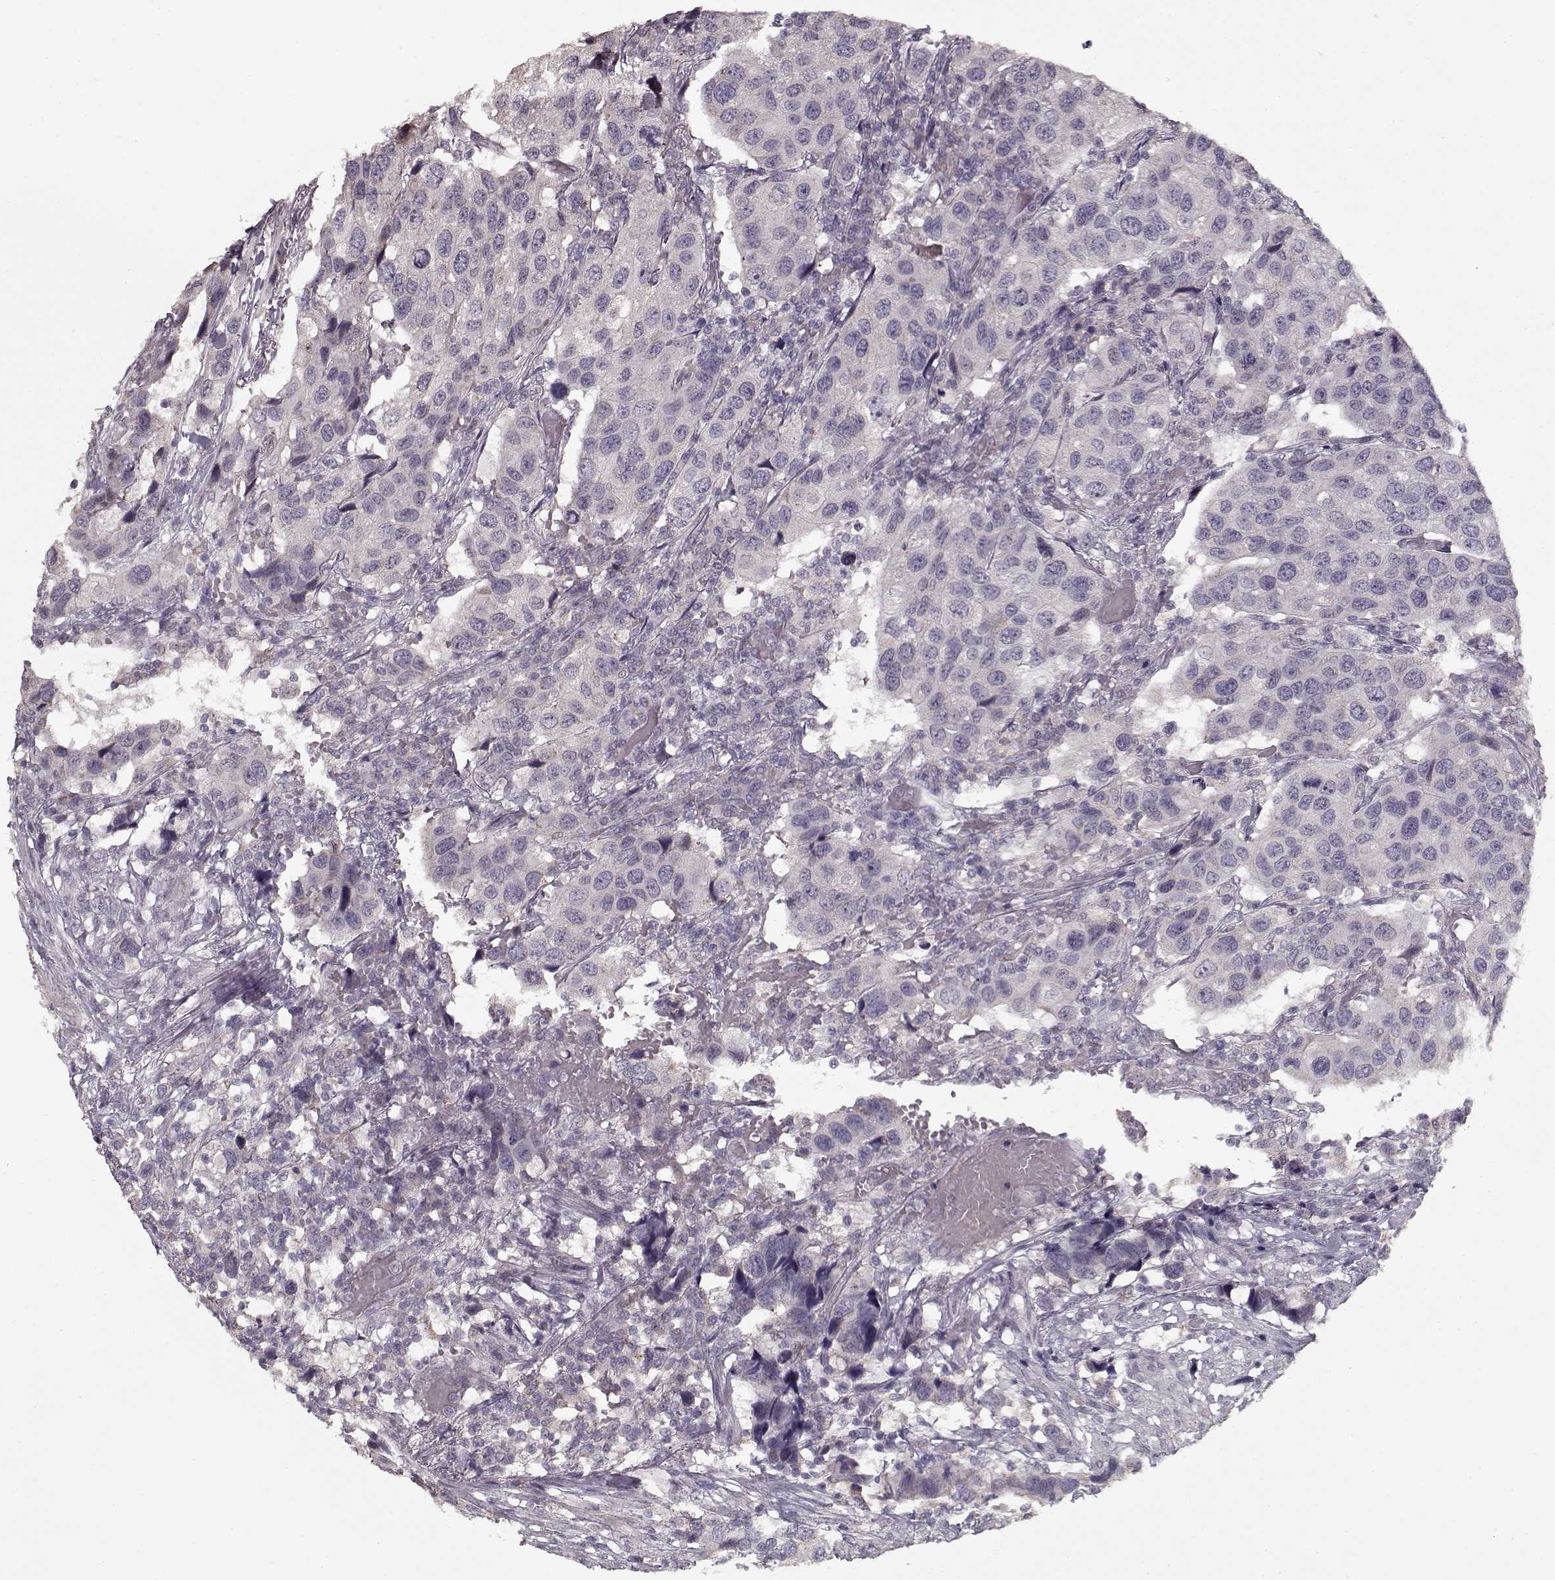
{"staining": {"intensity": "negative", "quantity": "none", "location": "none"}, "tissue": "urothelial cancer", "cell_type": "Tumor cells", "image_type": "cancer", "snomed": [{"axis": "morphology", "description": "Urothelial carcinoma, High grade"}, {"axis": "topography", "description": "Urinary bladder"}], "caption": "An immunohistochemistry (IHC) photomicrograph of high-grade urothelial carcinoma is shown. There is no staining in tumor cells of high-grade urothelial carcinoma.", "gene": "LAMA2", "patient": {"sex": "male", "age": 79}}